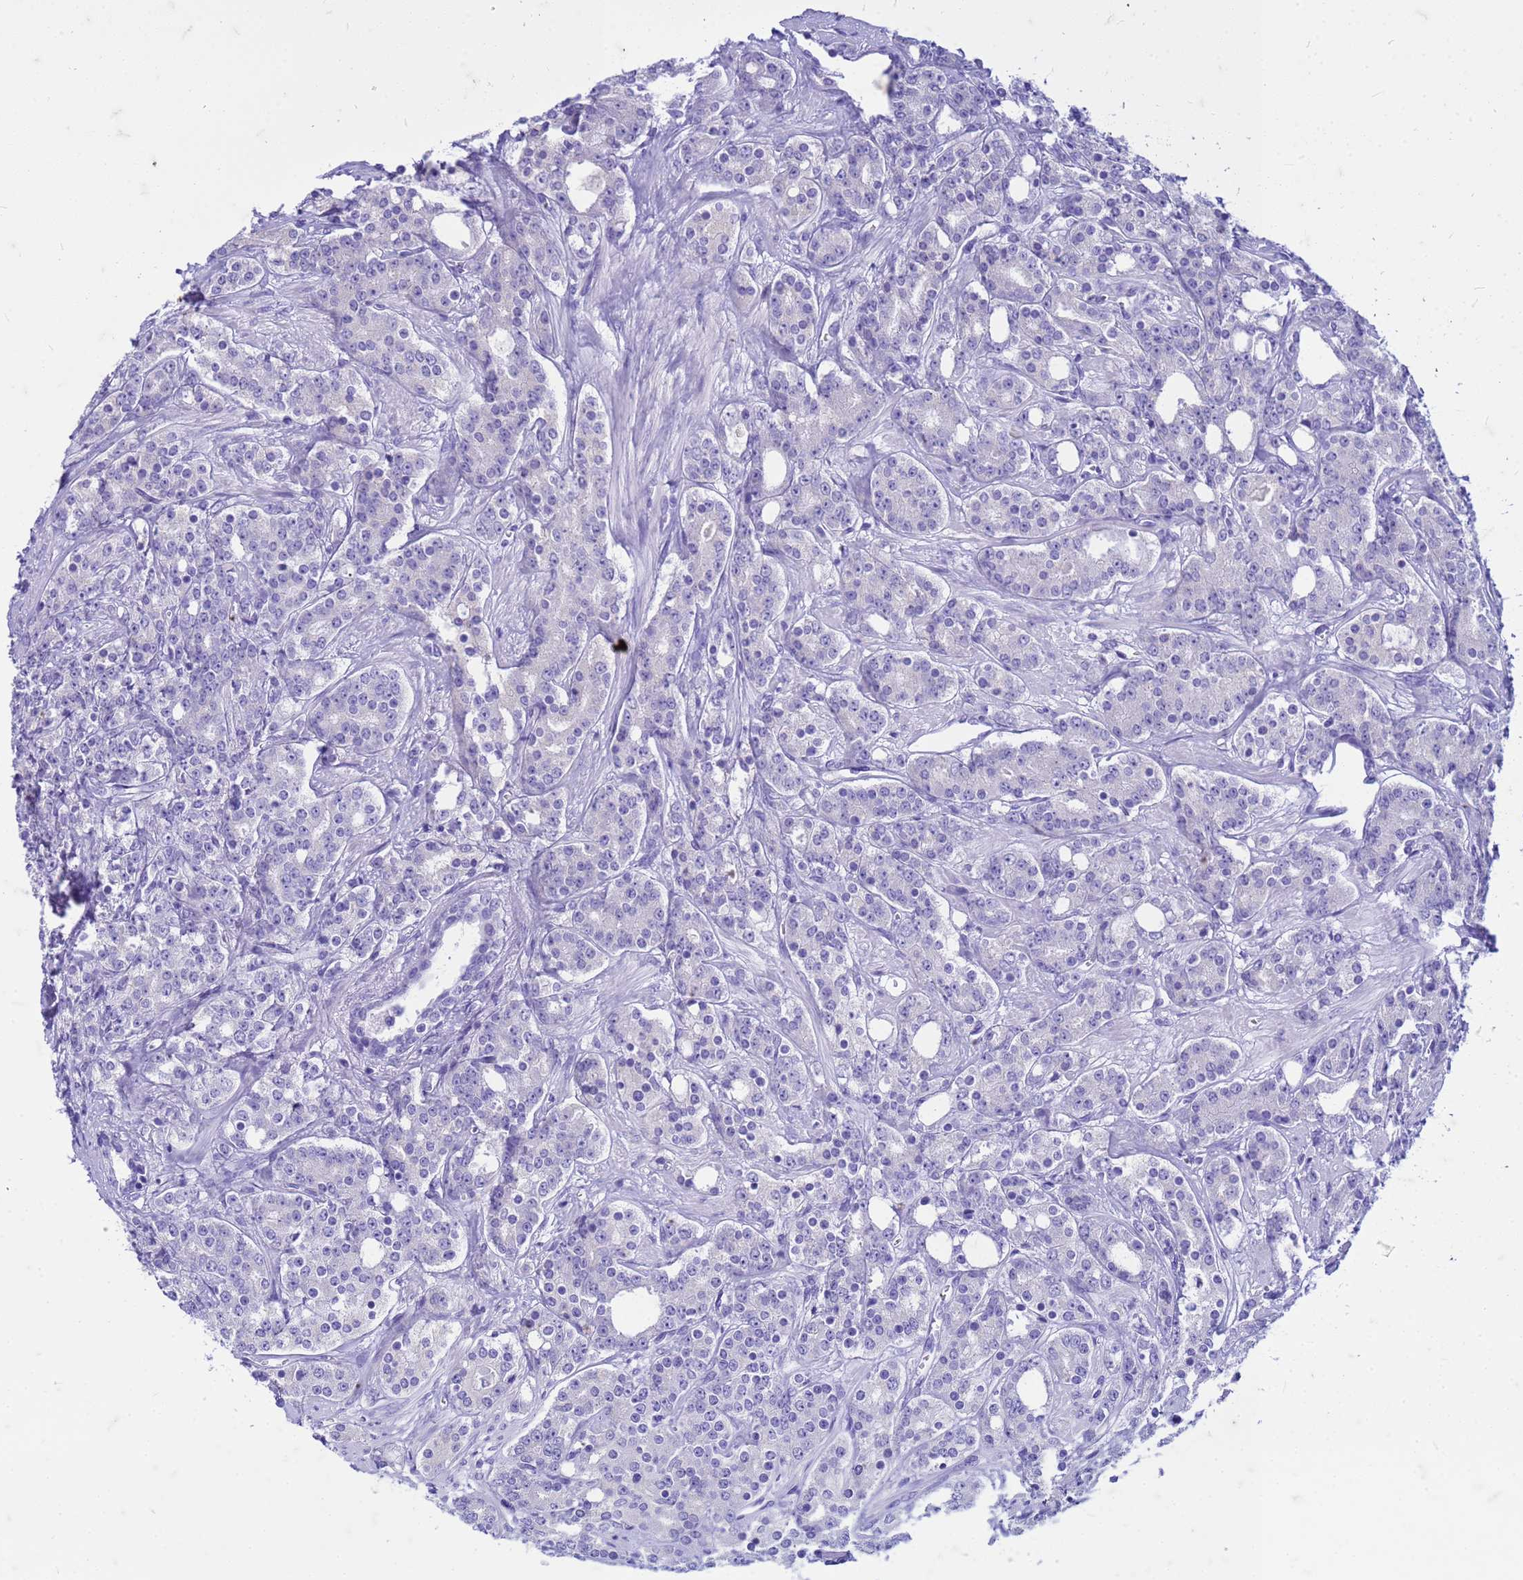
{"staining": {"intensity": "negative", "quantity": "none", "location": "none"}, "tissue": "prostate cancer", "cell_type": "Tumor cells", "image_type": "cancer", "snomed": [{"axis": "morphology", "description": "Adenocarcinoma, High grade"}, {"axis": "topography", "description": "Prostate"}], "caption": "Human prostate cancer (high-grade adenocarcinoma) stained for a protein using immunohistochemistry shows no staining in tumor cells.", "gene": "CFAP100", "patient": {"sex": "male", "age": 62}}